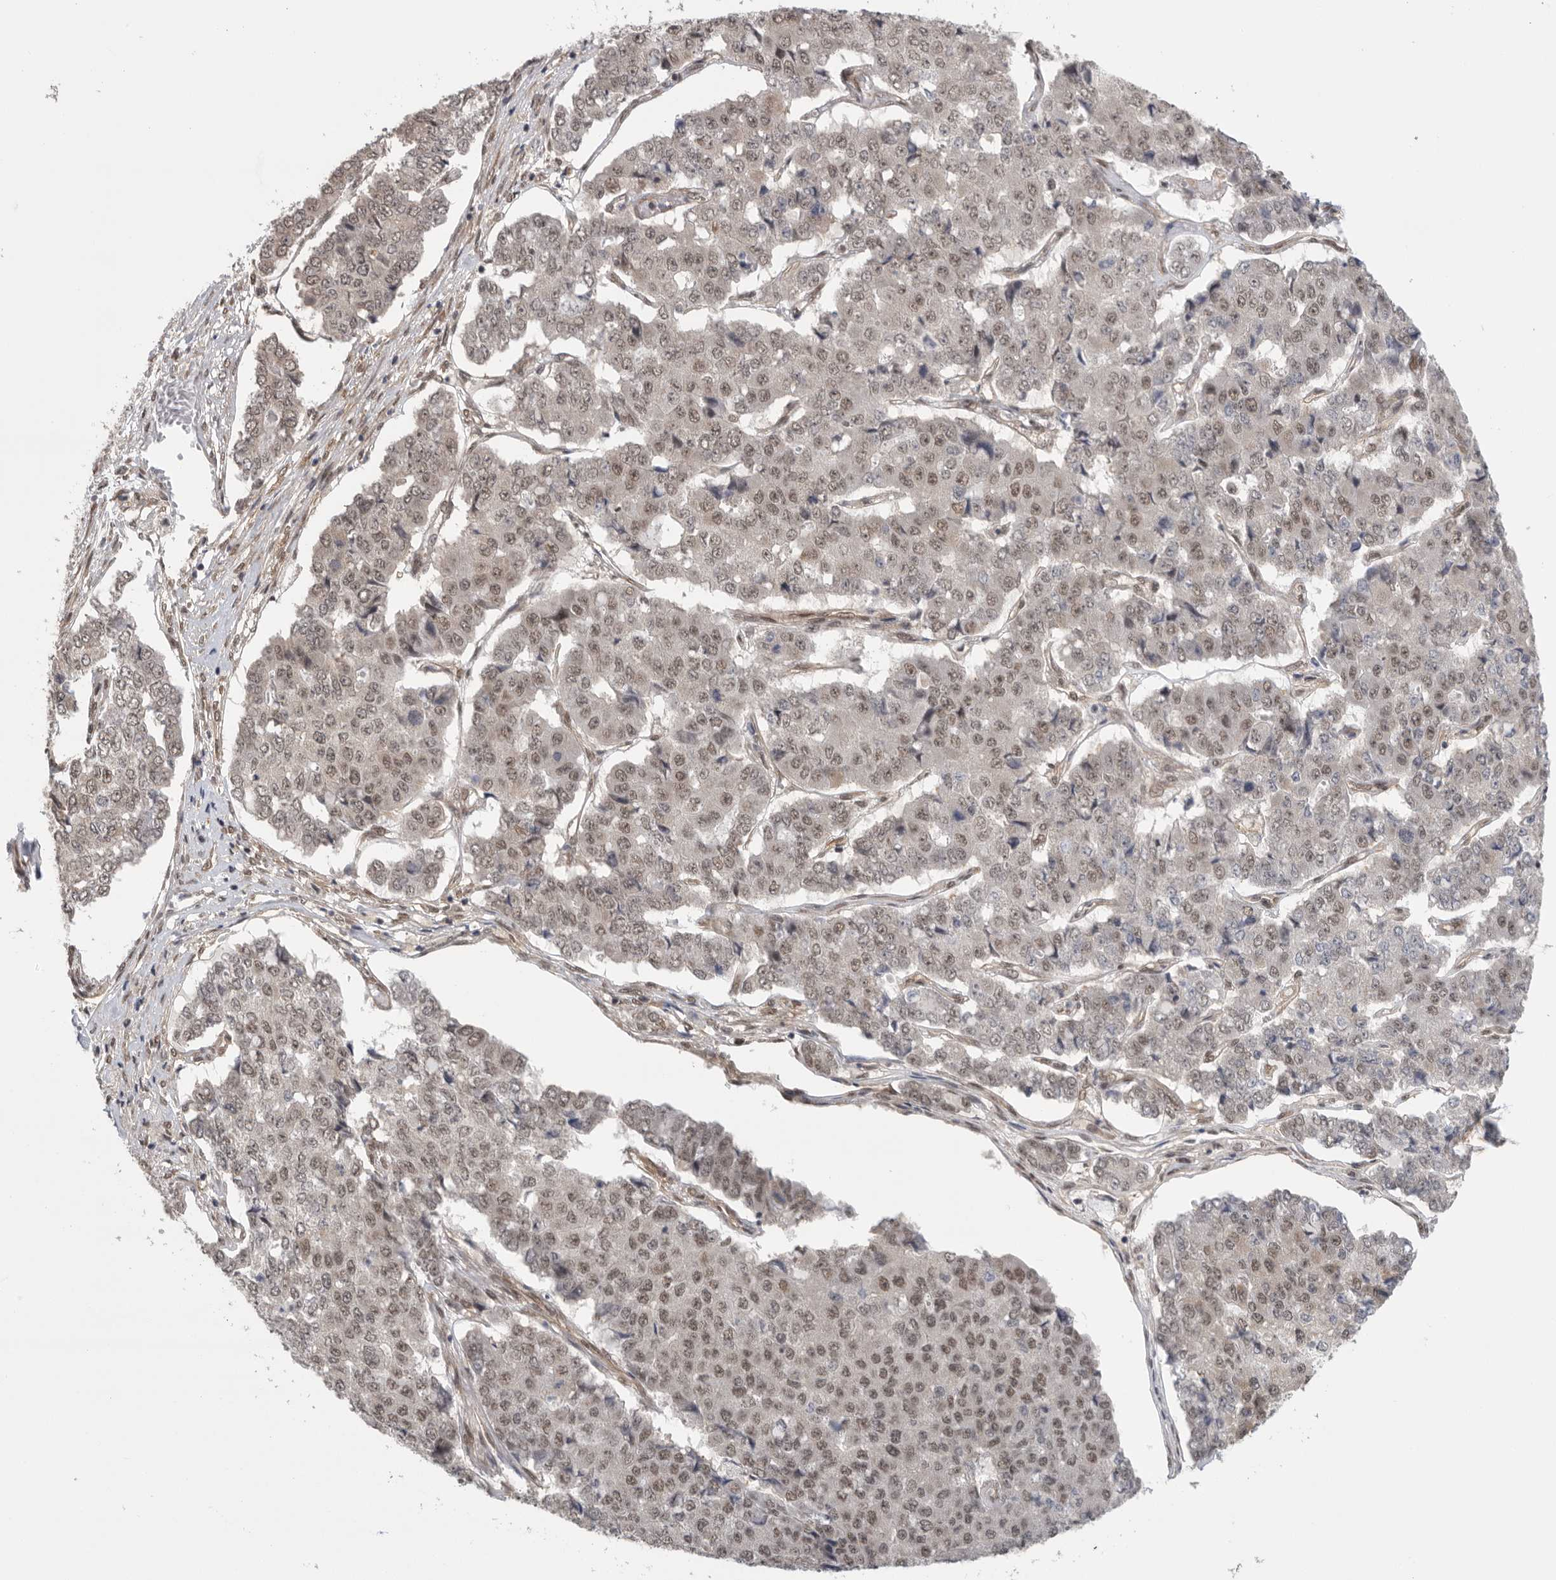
{"staining": {"intensity": "weak", "quantity": ">75%", "location": "nuclear"}, "tissue": "pancreatic cancer", "cell_type": "Tumor cells", "image_type": "cancer", "snomed": [{"axis": "morphology", "description": "Adenocarcinoma, NOS"}, {"axis": "topography", "description": "Pancreas"}], "caption": "Pancreatic adenocarcinoma stained with a protein marker exhibits weak staining in tumor cells.", "gene": "VPS50", "patient": {"sex": "male", "age": 50}}